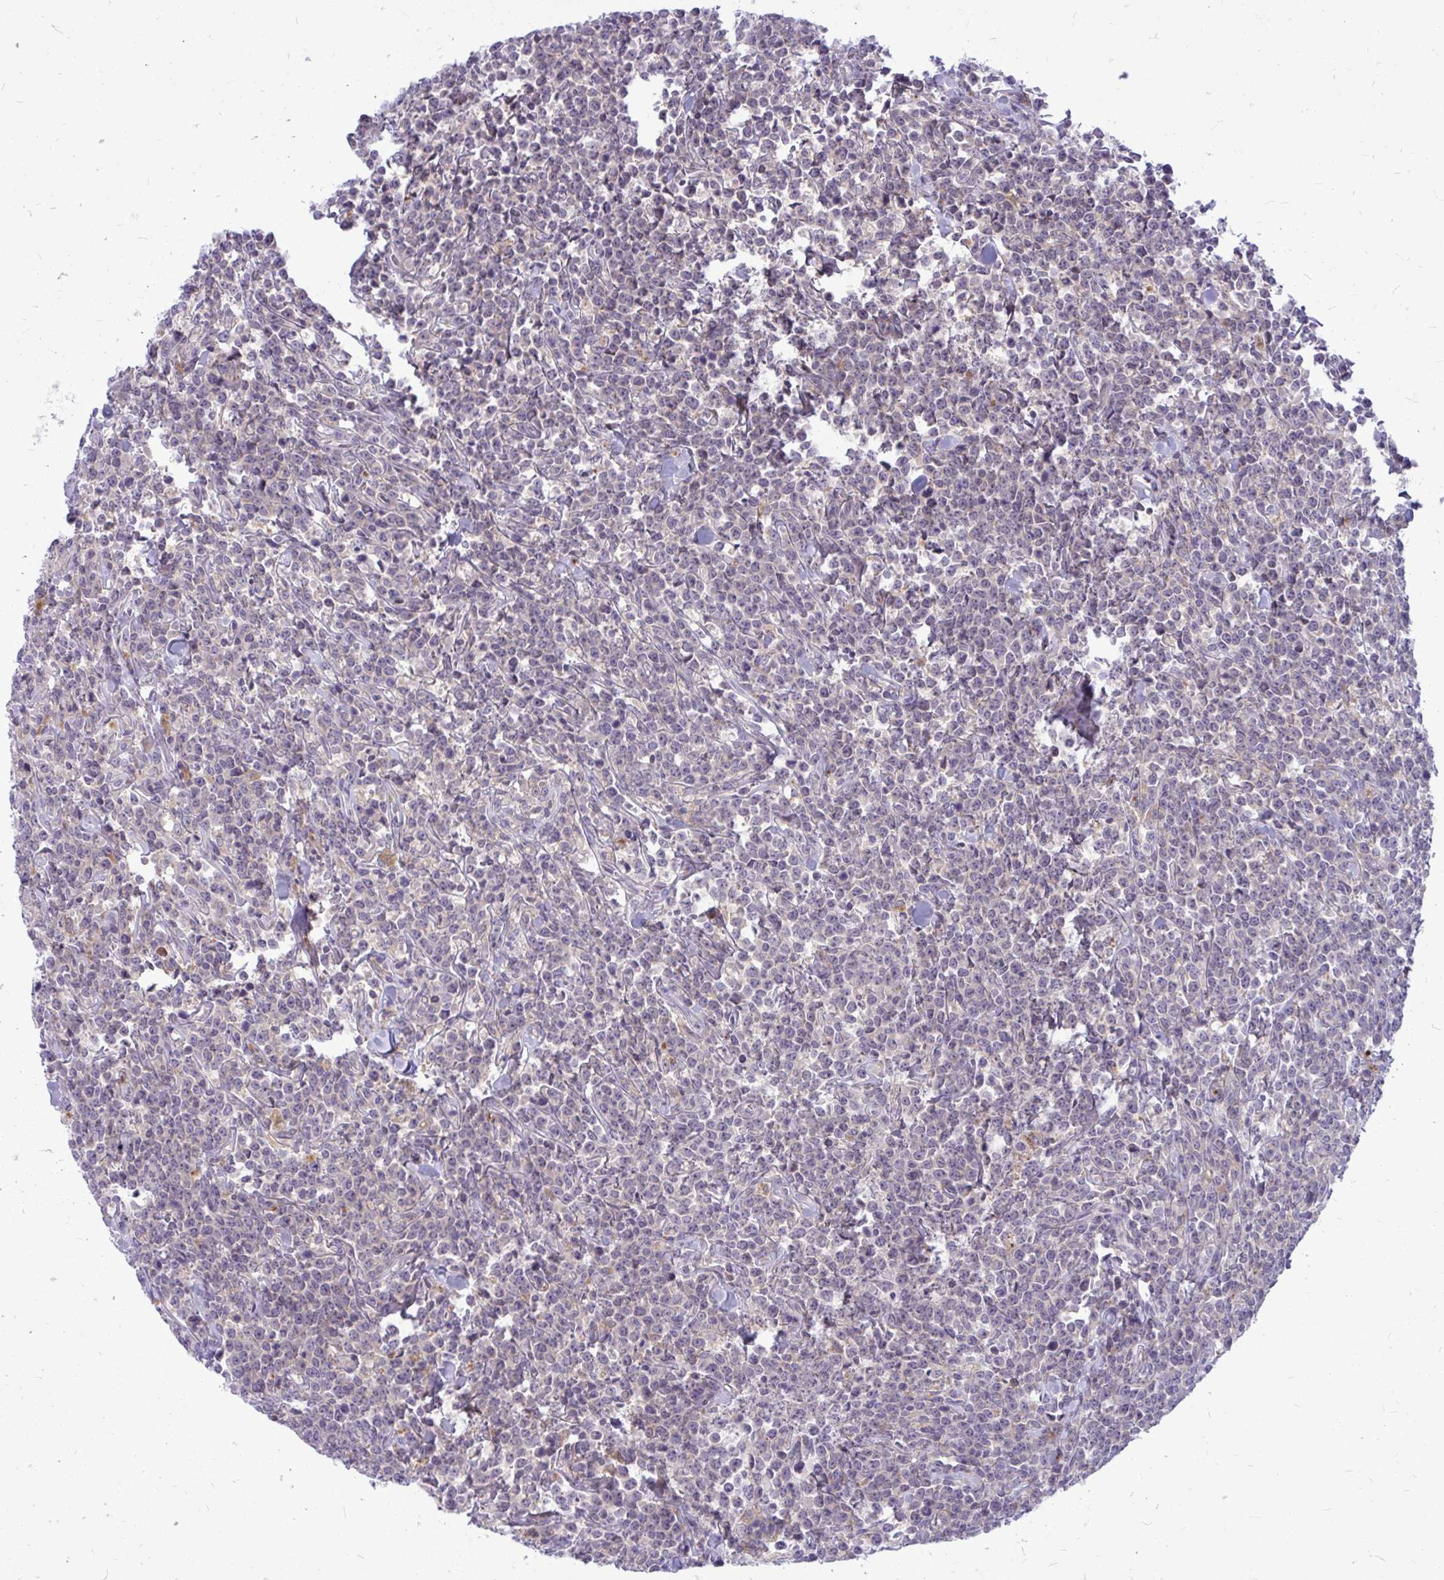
{"staining": {"intensity": "negative", "quantity": "none", "location": "none"}, "tissue": "lymphoma", "cell_type": "Tumor cells", "image_type": "cancer", "snomed": [{"axis": "morphology", "description": "Malignant lymphoma, non-Hodgkin's type, High grade"}, {"axis": "topography", "description": "Small intestine"}], "caption": "The IHC image has no significant staining in tumor cells of lymphoma tissue.", "gene": "ZSCAN25", "patient": {"sex": "female", "age": 56}}